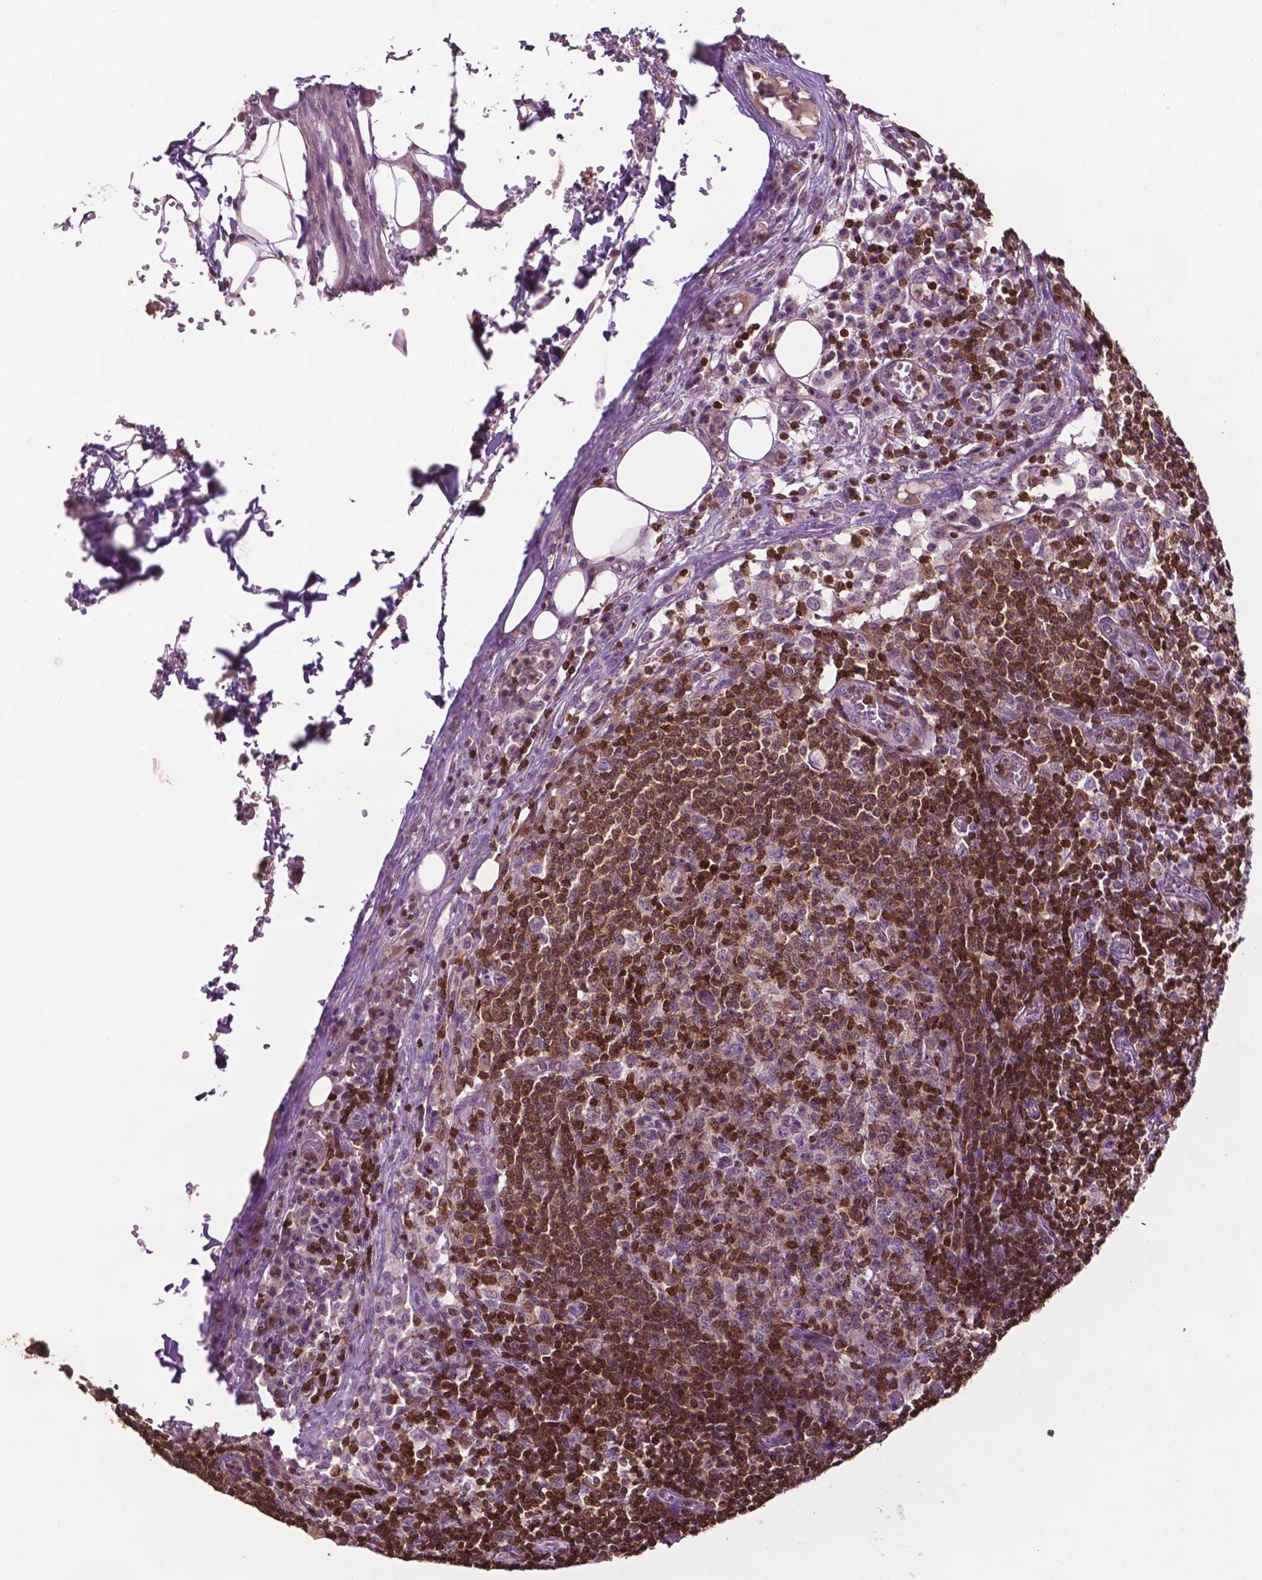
{"staining": {"intensity": "strong", "quantity": "25%-75%", "location": "cytoplasmic/membranous,nuclear"}, "tissue": "lymph node", "cell_type": "Germinal center cells", "image_type": "normal", "snomed": [{"axis": "morphology", "description": "Normal tissue, NOS"}, {"axis": "topography", "description": "Lymph node"}], "caption": "Immunohistochemistry (IHC) (DAB) staining of benign lymph node displays strong cytoplasmic/membranous,nuclear protein staining in about 25%-75% of germinal center cells.", "gene": "TBC1D10C", "patient": {"sex": "male", "age": 62}}